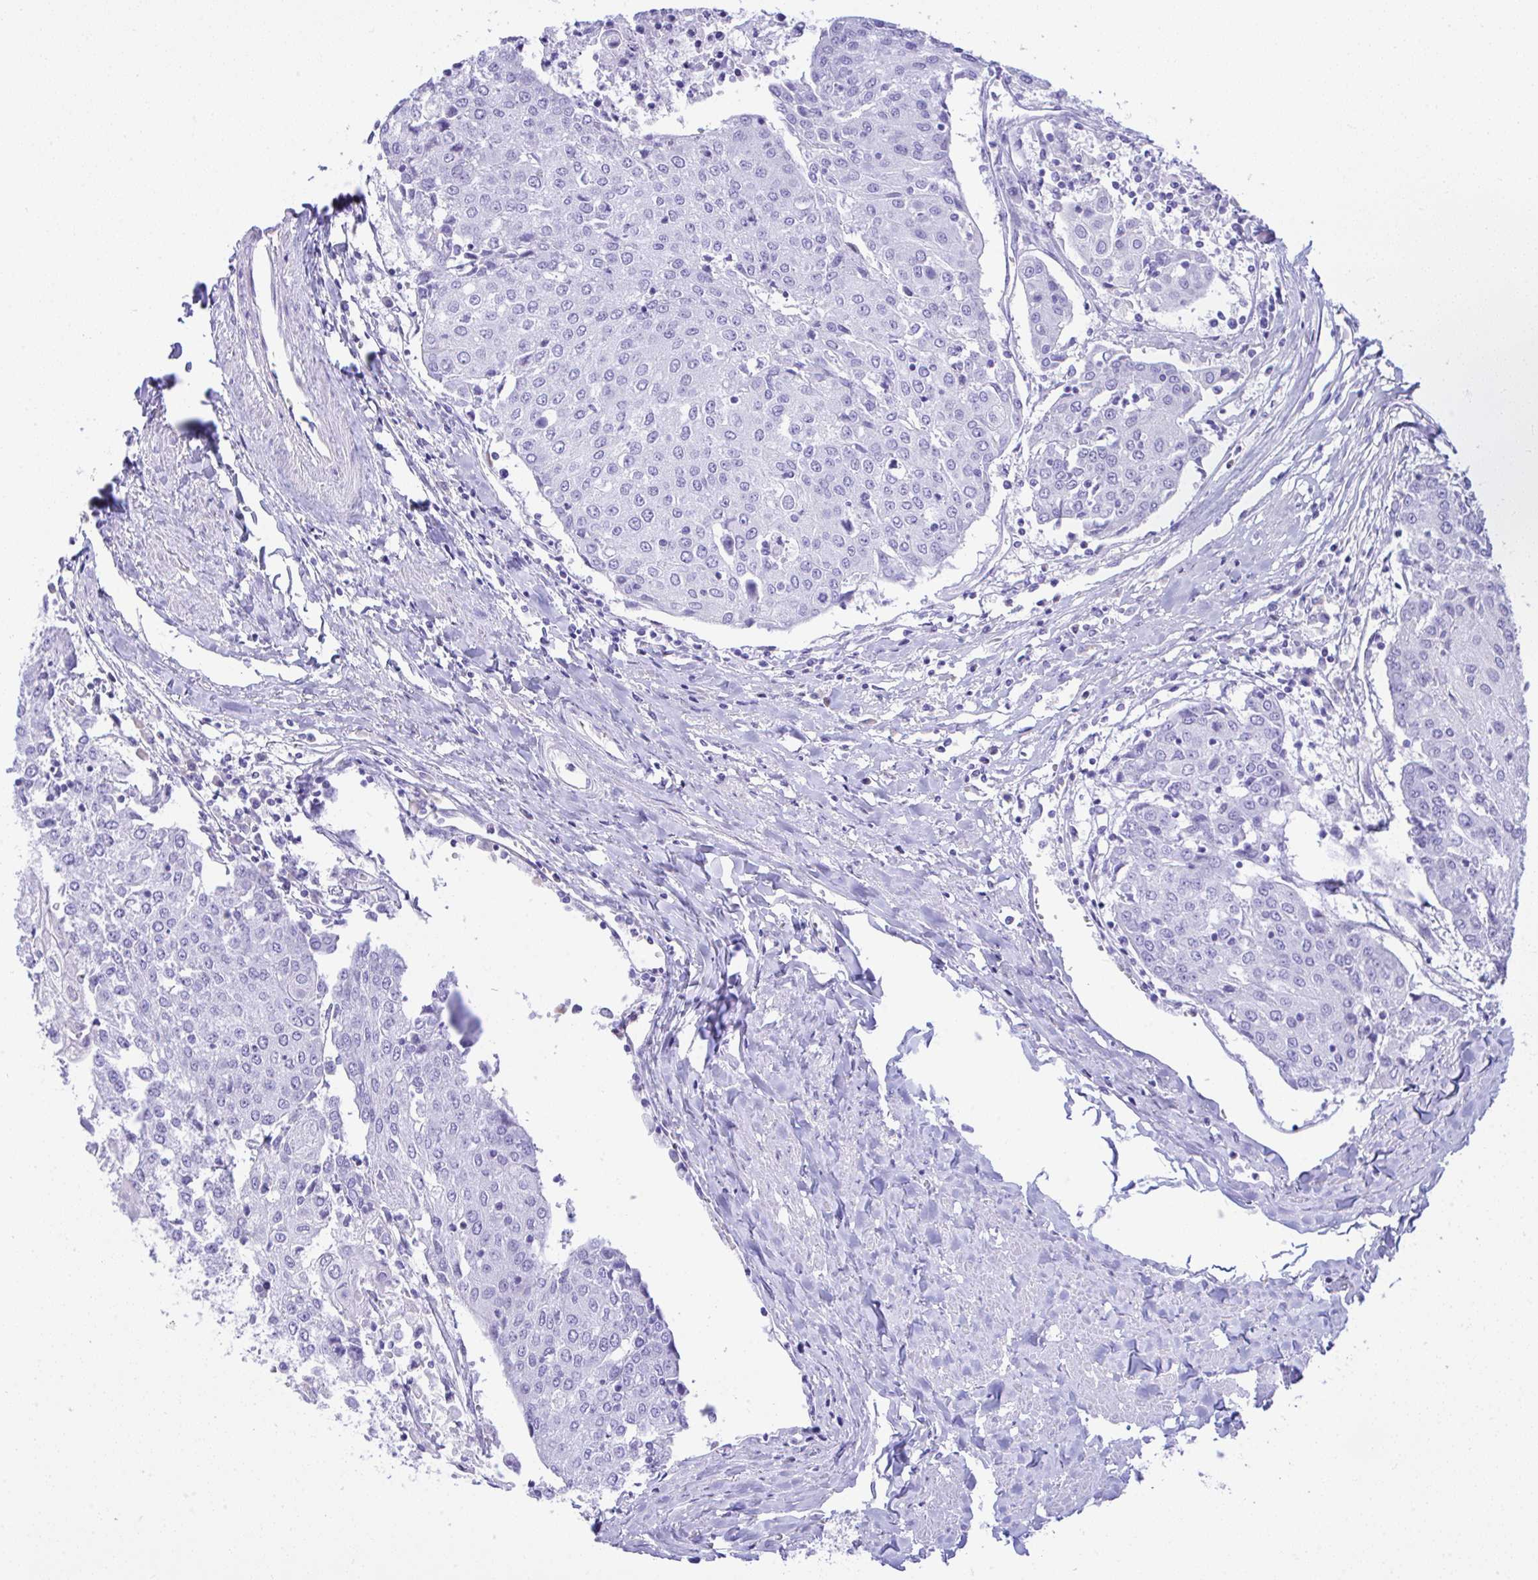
{"staining": {"intensity": "negative", "quantity": "none", "location": "none"}, "tissue": "urothelial cancer", "cell_type": "Tumor cells", "image_type": "cancer", "snomed": [{"axis": "morphology", "description": "Urothelial carcinoma, High grade"}, {"axis": "topography", "description": "Urinary bladder"}], "caption": "The histopathology image displays no staining of tumor cells in high-grade urothelial carcinoma.", "gene": "SEL1L2", "patient": {"sex": "female", "age": 85}}